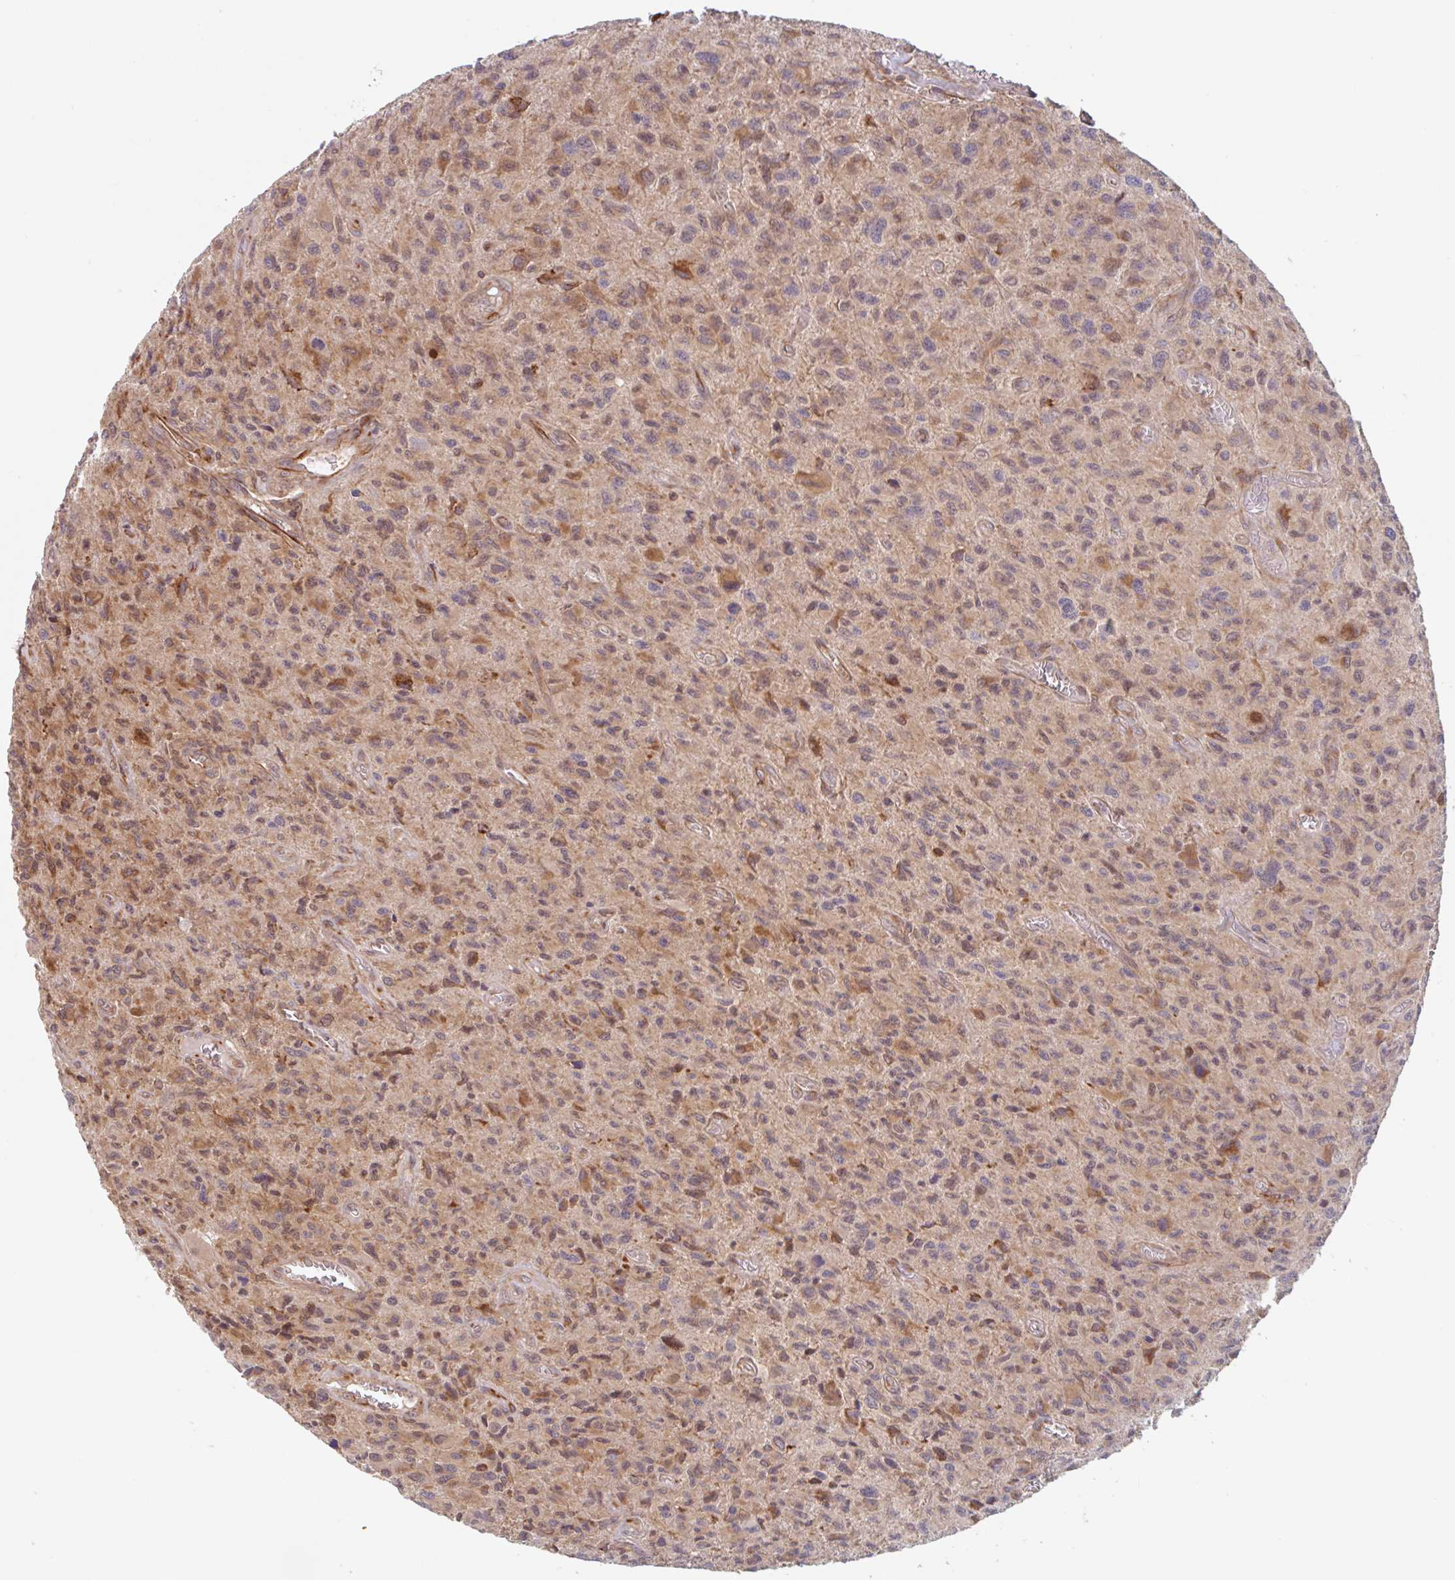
{"staining": {"intensity": "weak", "quantity": "25%-75%", "location": "cytoplasmic/membranous"}, "tissue": "glioma", "cell_type": "Tumor cells", "image_type": "cancer", "snomed": [{"axis": "morphology", "description": "Glioma, malignant, High grade"}, {"axis": "topography", "description": "Brain"}], "caption": "Protein analysis of glioma tissue demonstrates weak cytoplasmic/membranous staining in about 25%-75% of tumor cells.", "gene": "NUB1", "patient": {"sex": "male", "age": 76}}